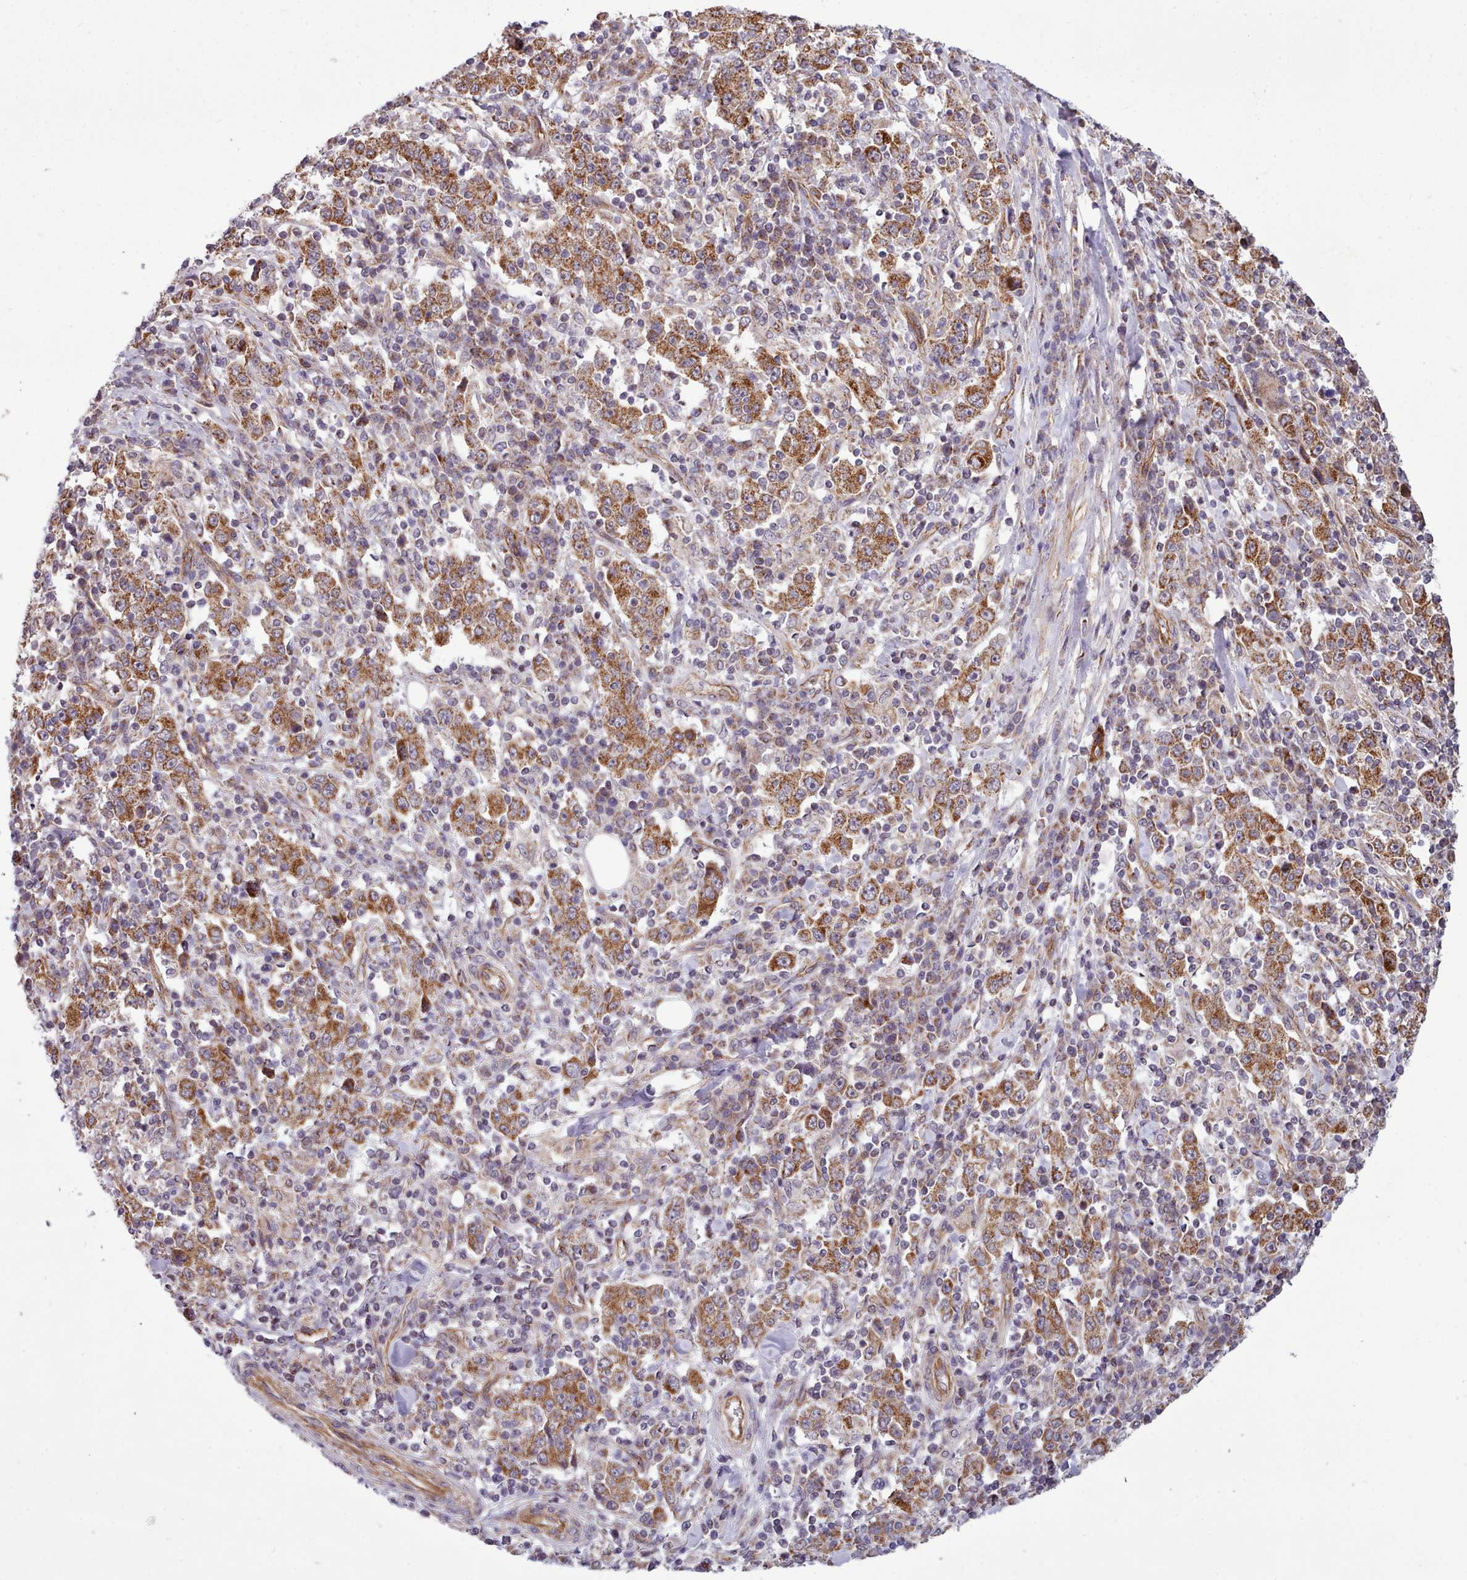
{"staining": {"intensity": "moderate", "quantity": ">75%", "location": "cytoplasmic/membranous"}, "tissue": "stomach cancer", "cell_type": "Tumor cells", "image_type": "cancer", "snomed": [{"axis": "morphology", "description": "Normal tissue, NOS"}, {"axis": "morphology", "description": "Adenocarcinoma, NOS"}, {"axis": "topography", "description": "Stomach, upper"}, {"axis": "topography", "description": "Stomach"}], "caption": "Human adenocarcinoma (stomach) stained with a brown dye demonstrates moderate cytoplasmic/membranous positive expression in approximately >75% of tumor cells.", "gene": "MRPL46", "patient": {"sex": "male", "age": 59}}